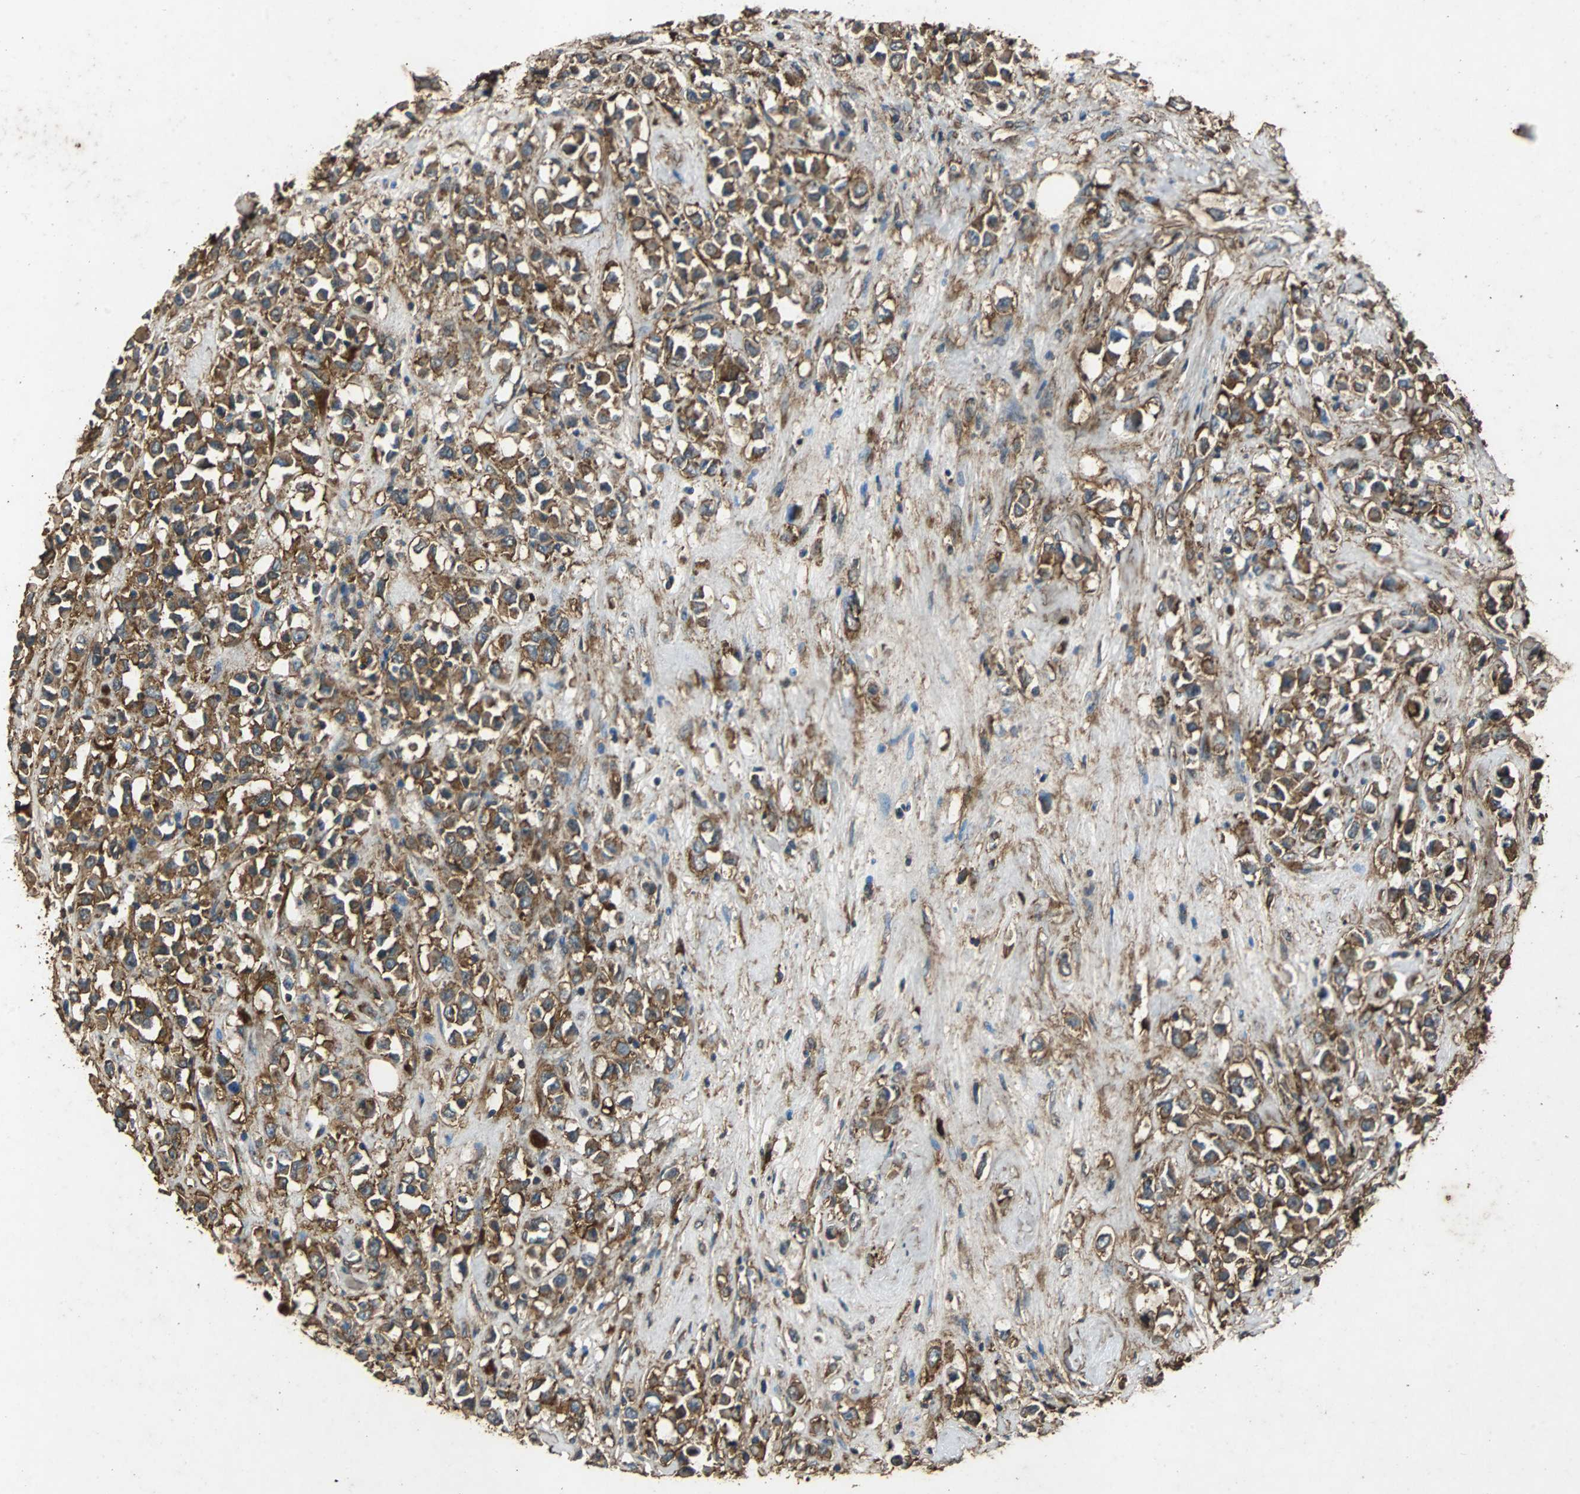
{"staining": {"intensity": "strong", "quantity": ">75%", "location": "cytoplasmic/membranous"}, "tissue": "breast cancer", "cell_type": "Tumor cells", "image_type": "cancer", "snomed": [{"axis": "morphology", "description": "Duct carcinoma"}, {"axis": "topography", "description": "Breast"}], "caption": "A photomicrograph showing strong cytoplasmic/membranous expression in approximately >75% of tumor cells in breast cancer, as visualized by brown immunohistochemical staining.", "gene": "NAA10", "patient": {"sex": "female", "age": 61}}